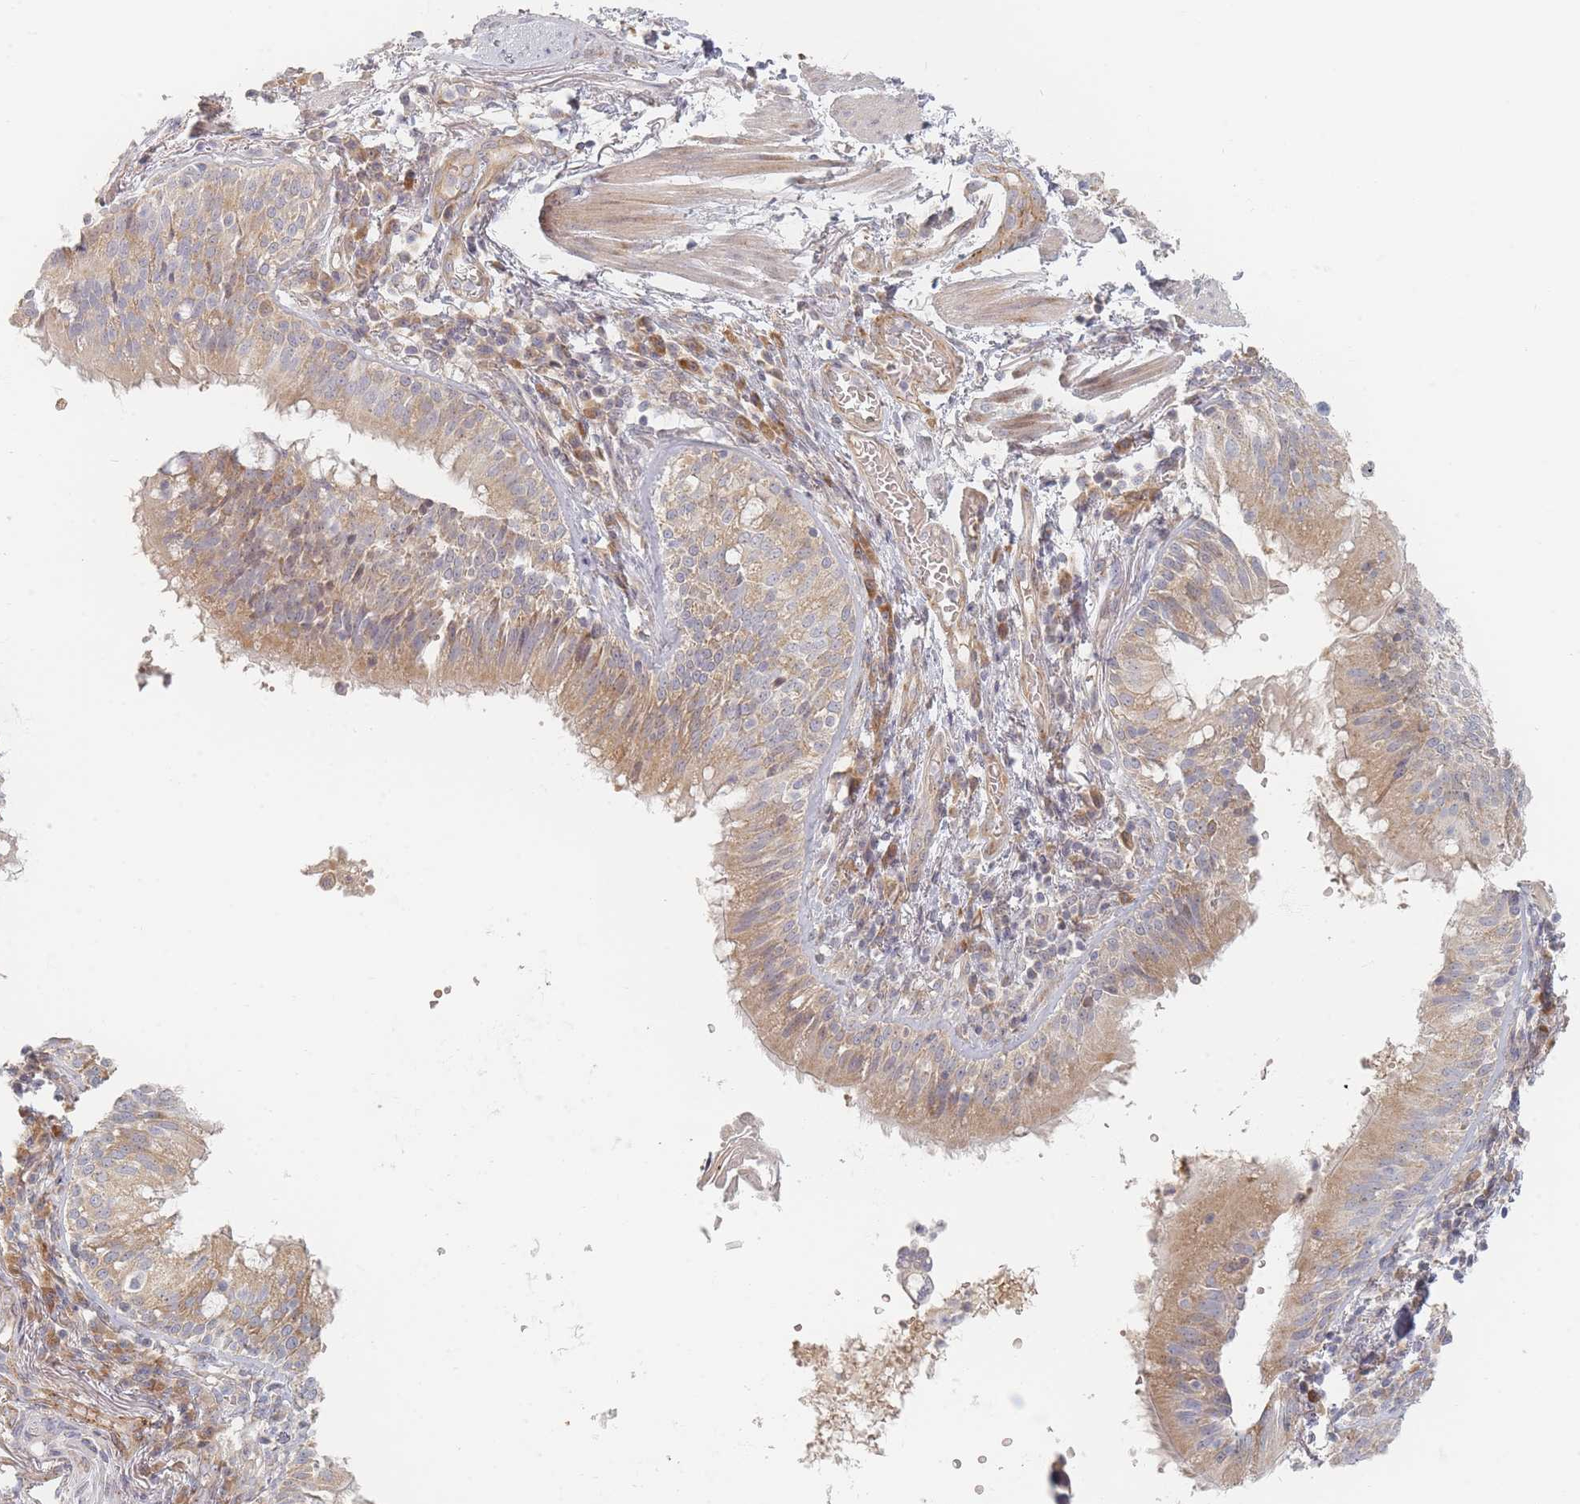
{"staining": {"intensity": "negative", "quantity": "none", "location": "none"}, "tissue": "soft tissue", "cell_type": "Fibroblasts", "image_type": "normal", "snomed": [{"axis": "morphology", "description": "Normal tissue, NOS"}, {"axis": "topography", "description": "Cartilage tissue"}, {"axis": "topography", "description": "Bronchus"}], "caption": "DAB immunohistochemical staining of benign human soft tissue reveals no significant staining in fibroblasts. (Brightfield microscopy of DAB (3,3'-diaminobenzidine) immunohistochemistry at high magnification).", "gene": "ZKSCAN7", "patient": {"sex": "male", "age": 56}}